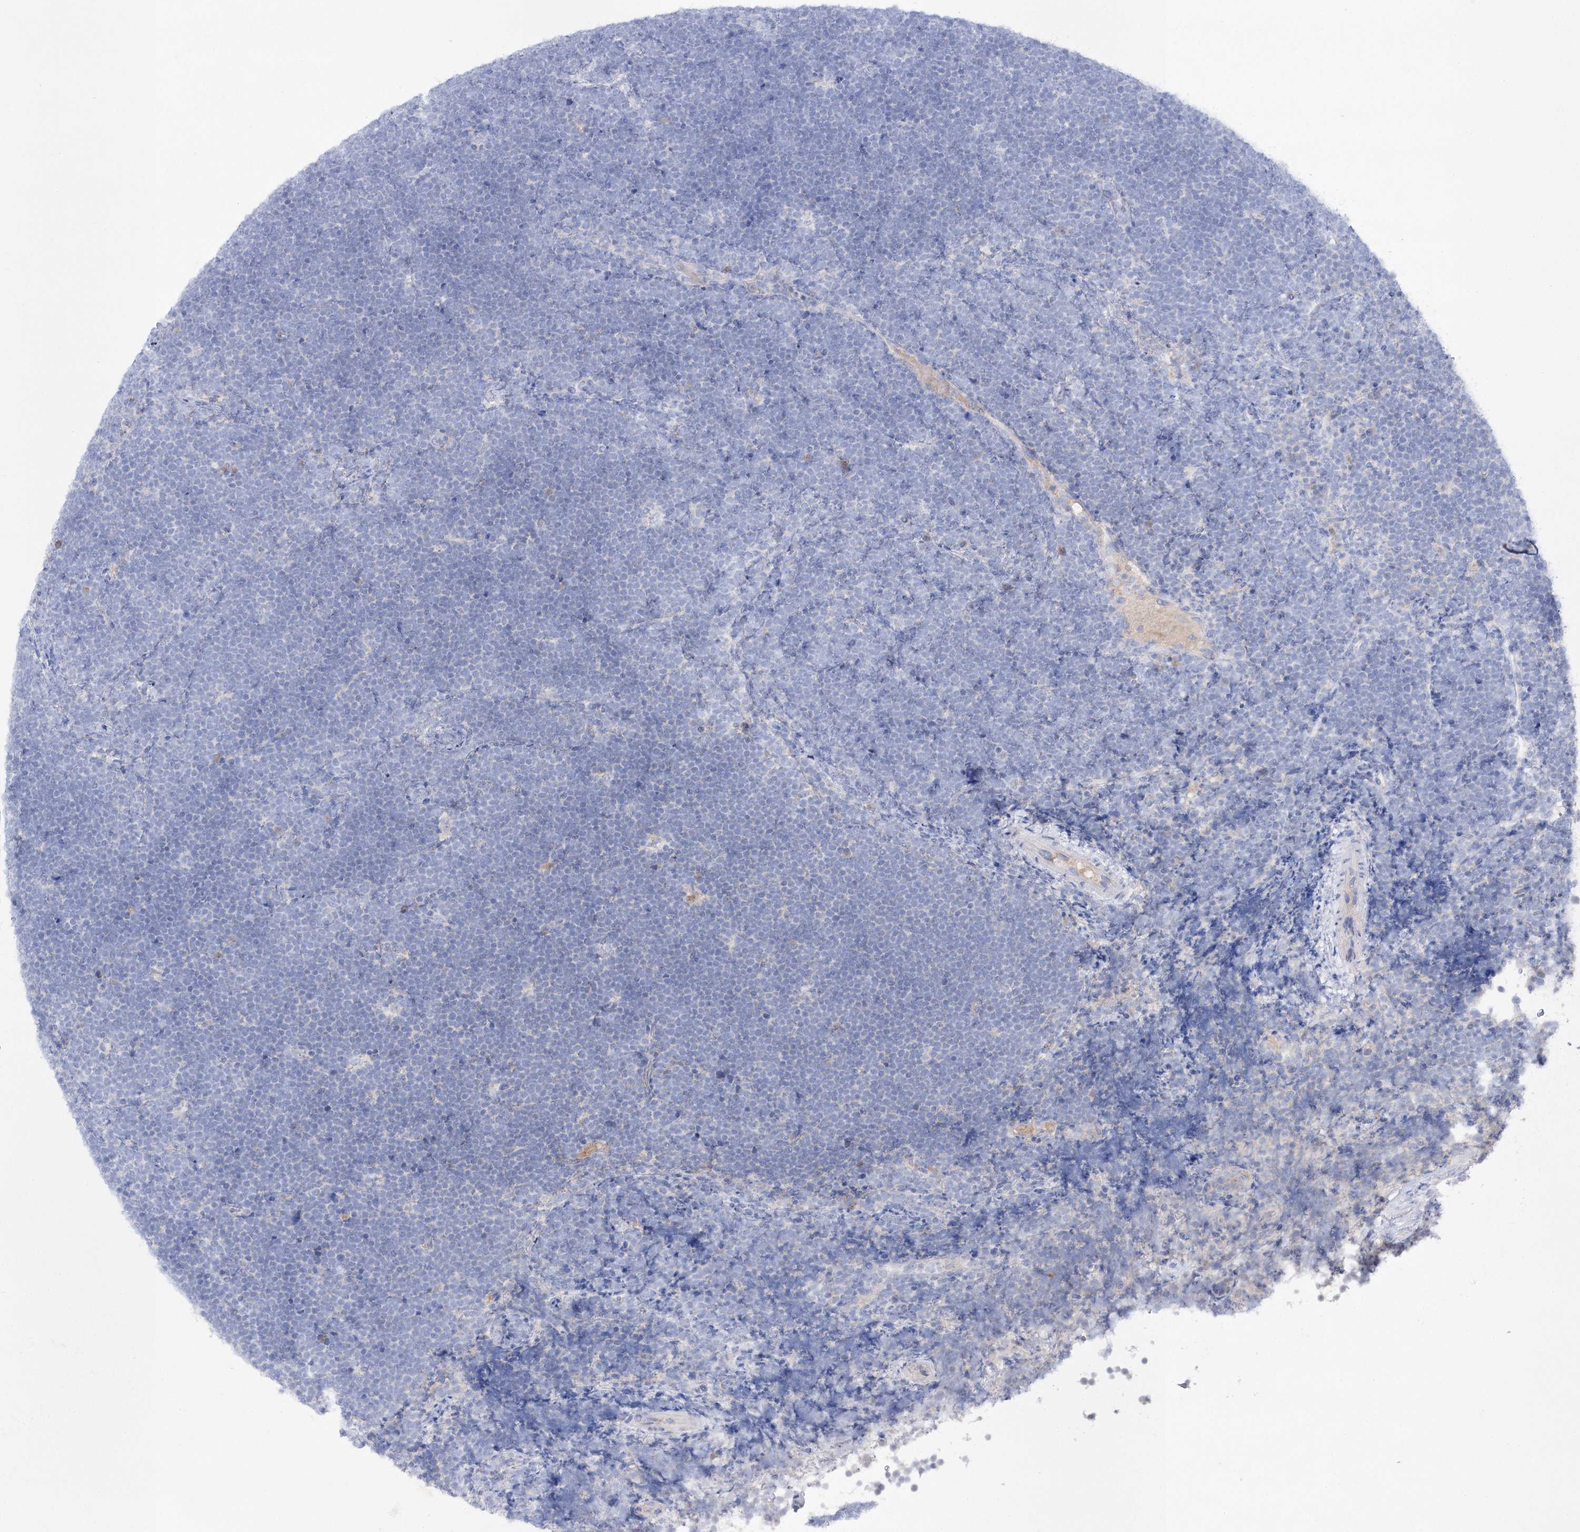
{"staining": {"intensity": "negative", "quantity": "none", "location": "none"}, "tissue": "lymphoma", "cell_type": "Tumor cells", "image_type": "cancer", "snomed": [{"axis": "morphology", "description": "Malignant lymphoma, non-Hodgkin's type, High grade"}, {"axis": "topography", "description": "Lymph node"}], "caption": "An IHC image of high-grade malignant lymphoma, non-Hodgkin's type is shown. There is no staining in tumor cells of high-grade malignant lymphoma, non-Hodgkin's type.", "gene": "NAGLU", "patient": {"sex": "male", "age": 13}}